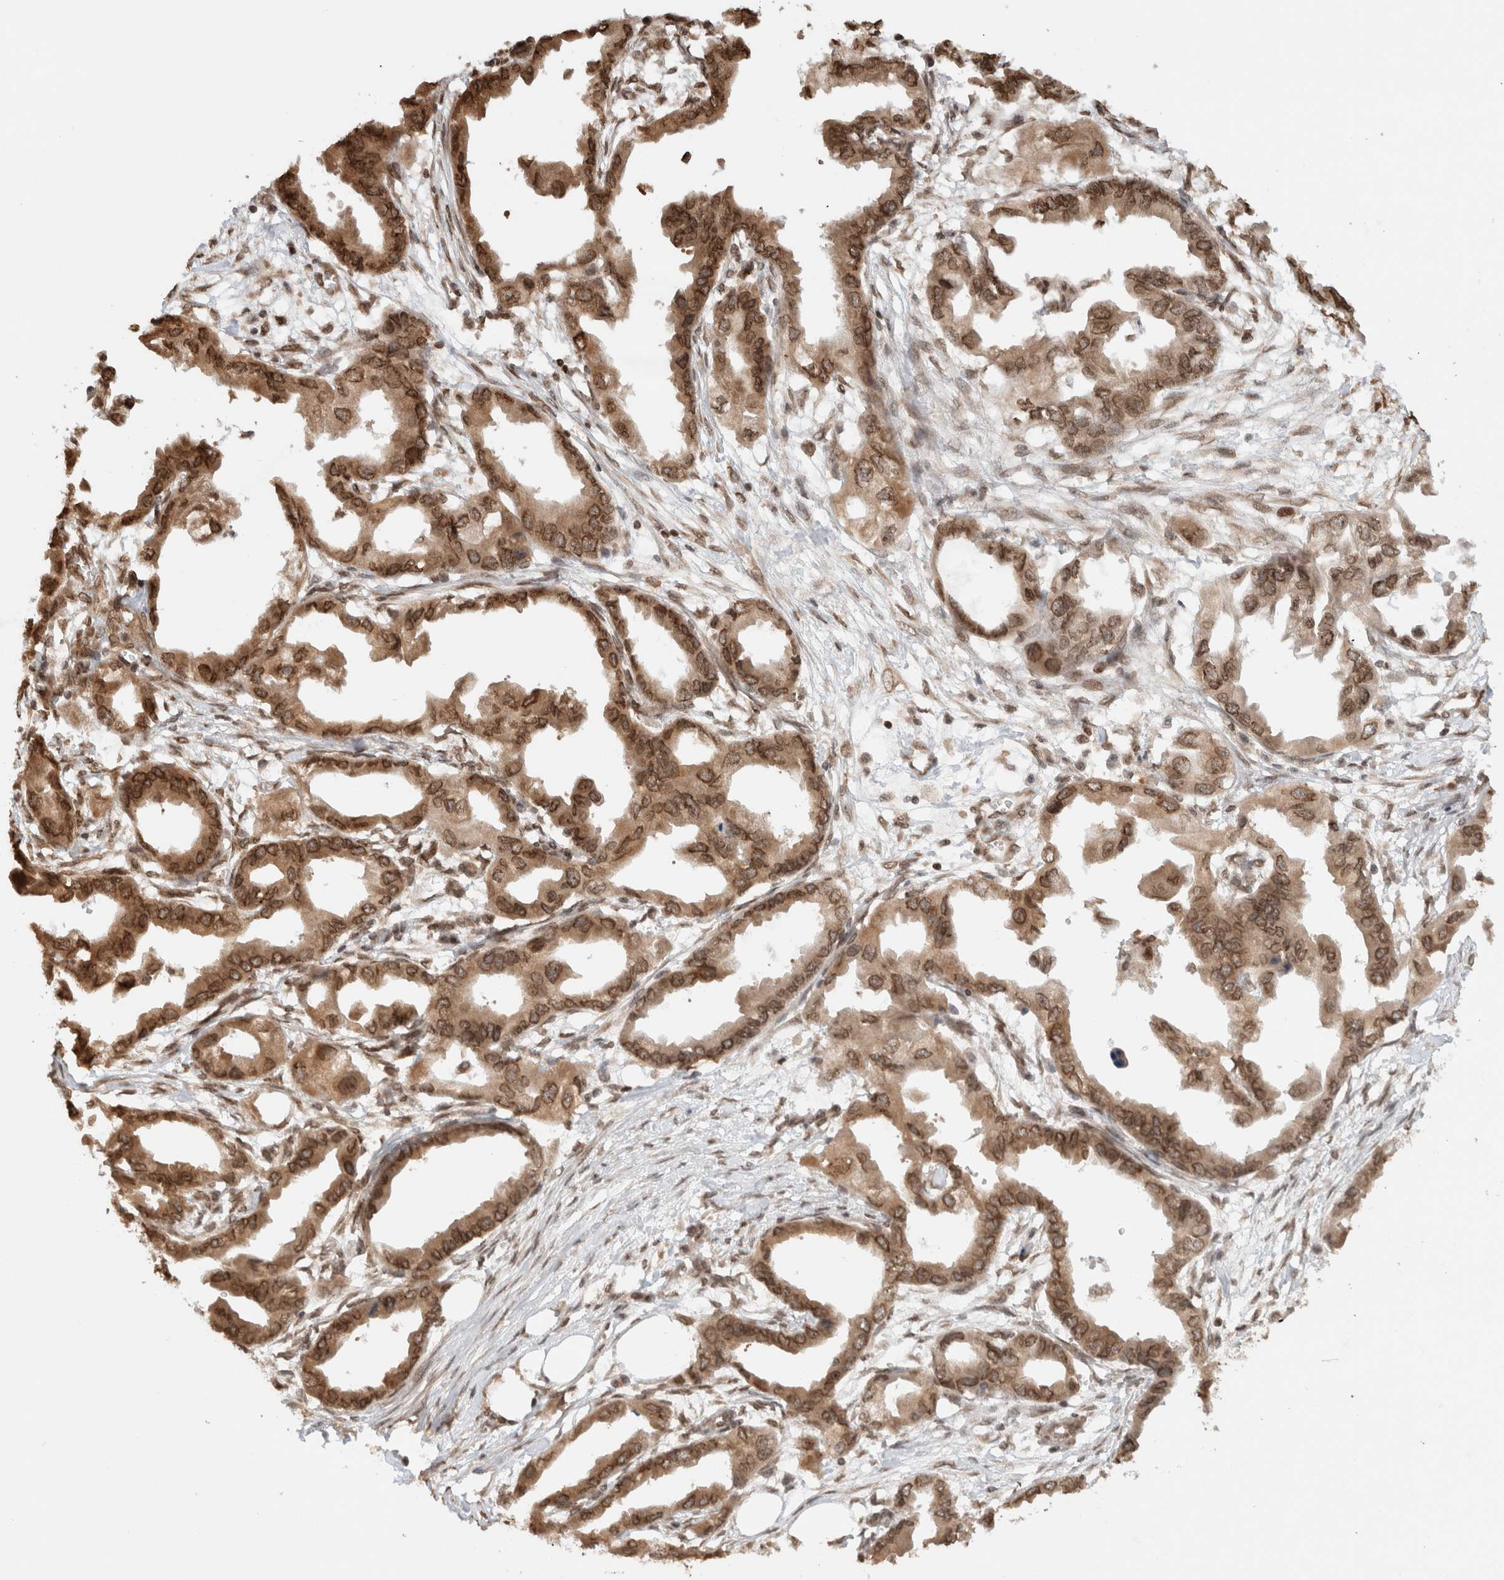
{"staining": {"intensity": "strong", "quantity": ">75%", "location": "cytoplasmic/membranous,nuclear"}, "tissue": "endometrial cancer", "cell_type": "Tumor cells", "image_type": "cancer", "snomed": [{"axis": "morphology", "description": "Adenocarcinoma, NOS"}, {"axis": "morphology", "description": "Adenocarcinoma, metastatic, NOS"}, {"axis": "topography", "description": "Adipose tissue"}, {"axis": "topography", "description": "Endometrium"}], "caption": "Endometrial metastatic adenocarcinoma tissue displays strong cytoplasmic/membranous and nuclear staining in approximately >75% of tumor cells, visualized by immunohistochemistry.", "gene": "TPR", "patient": {"sex": "female", "age": 67}}